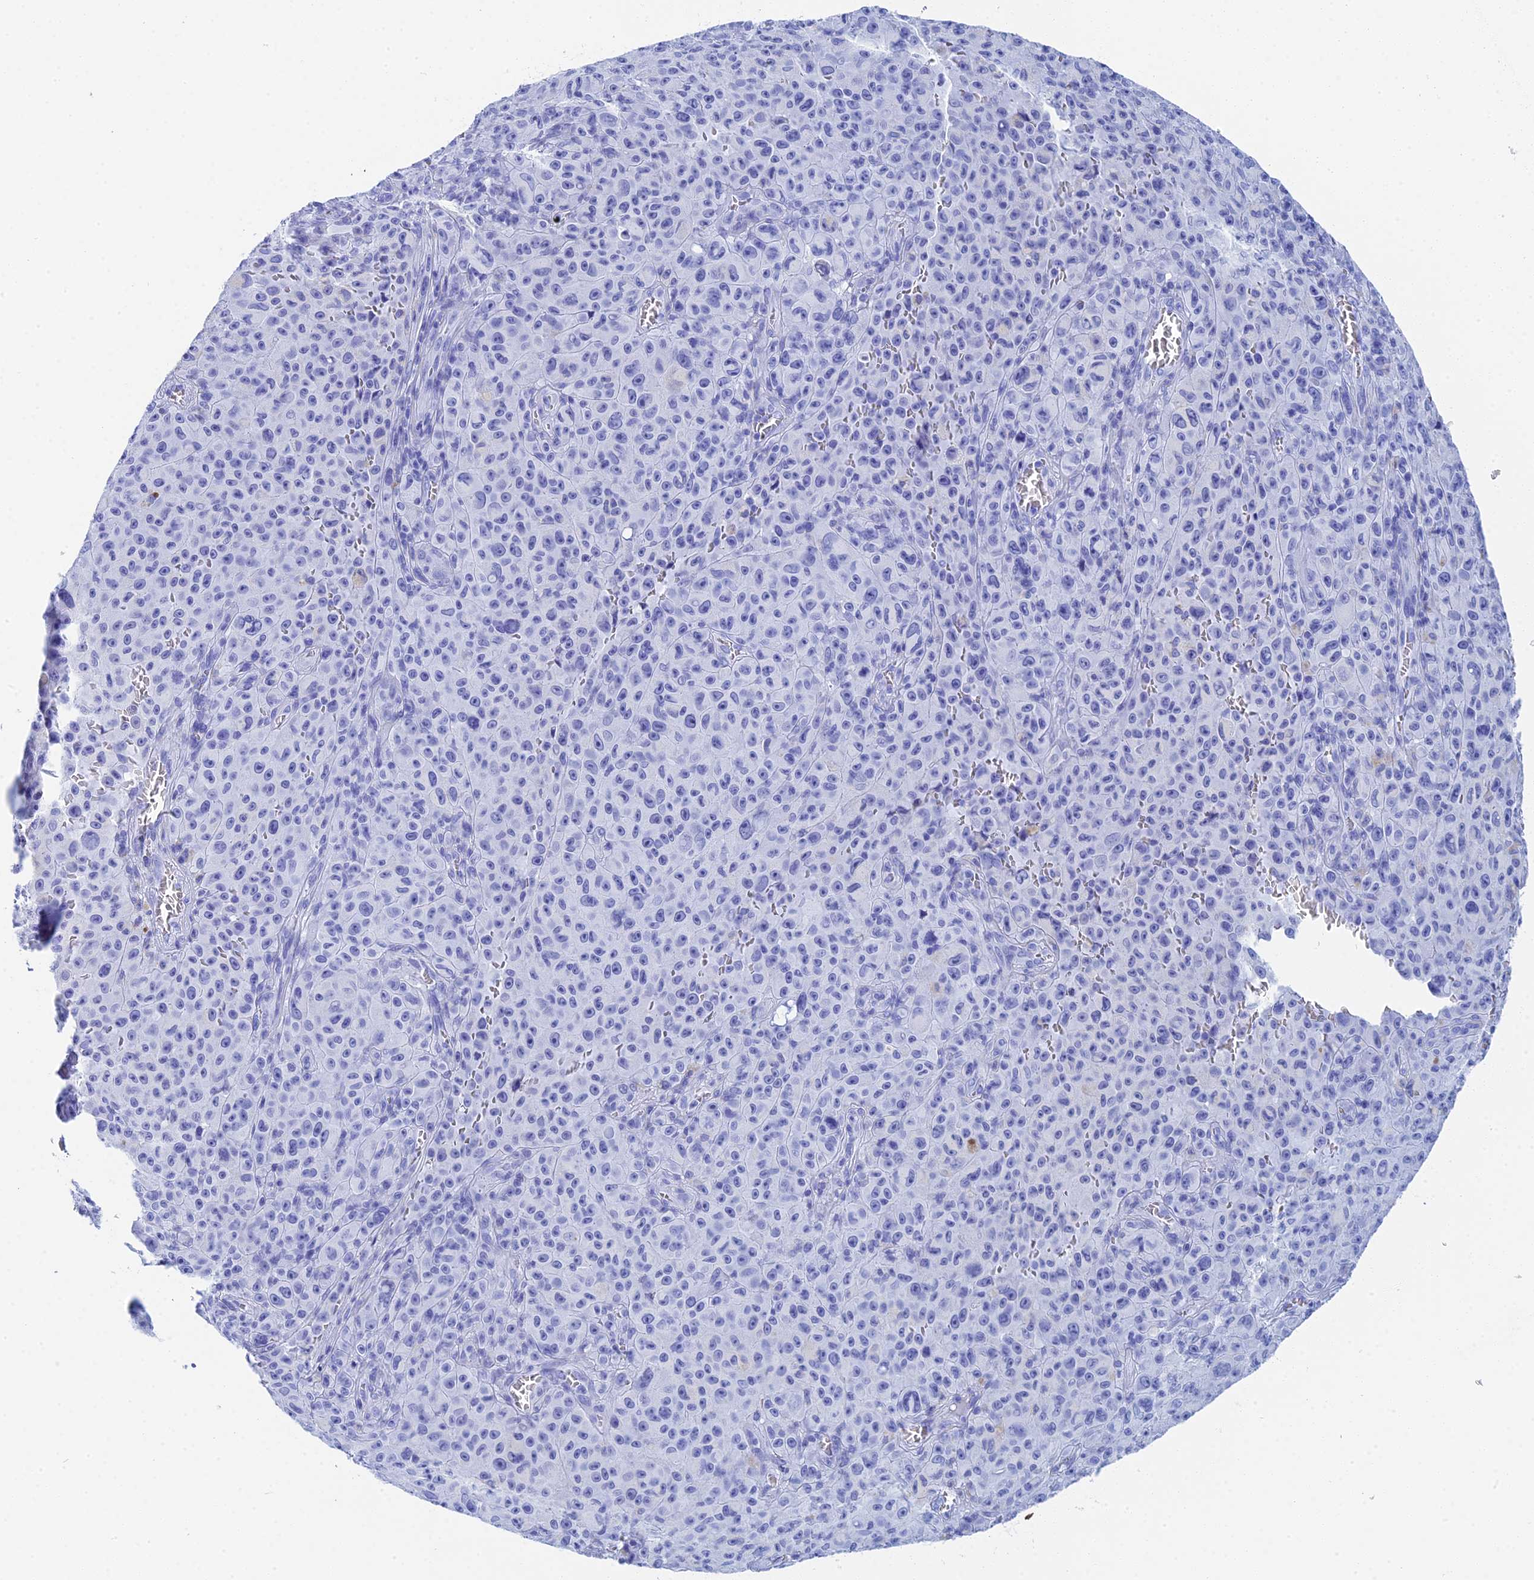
{"staining": {"intensity": "negative", "quantity": "none", "location": "none"}, "tissue": "melanoma", "cell_type": "Tumor cells", "image_type": "cancer", "snomed": [{"axis": "morphology", "description": "Malignant melanoma, NOS"}, {"axis": "topography", "description": "Skin"}], "caption": "Malignant melanoma was stained to show a protein in brown. There is no significant expression in tumor cells.", "gene": "TEX101", "patient": {"sex": "female", "age": 82}}